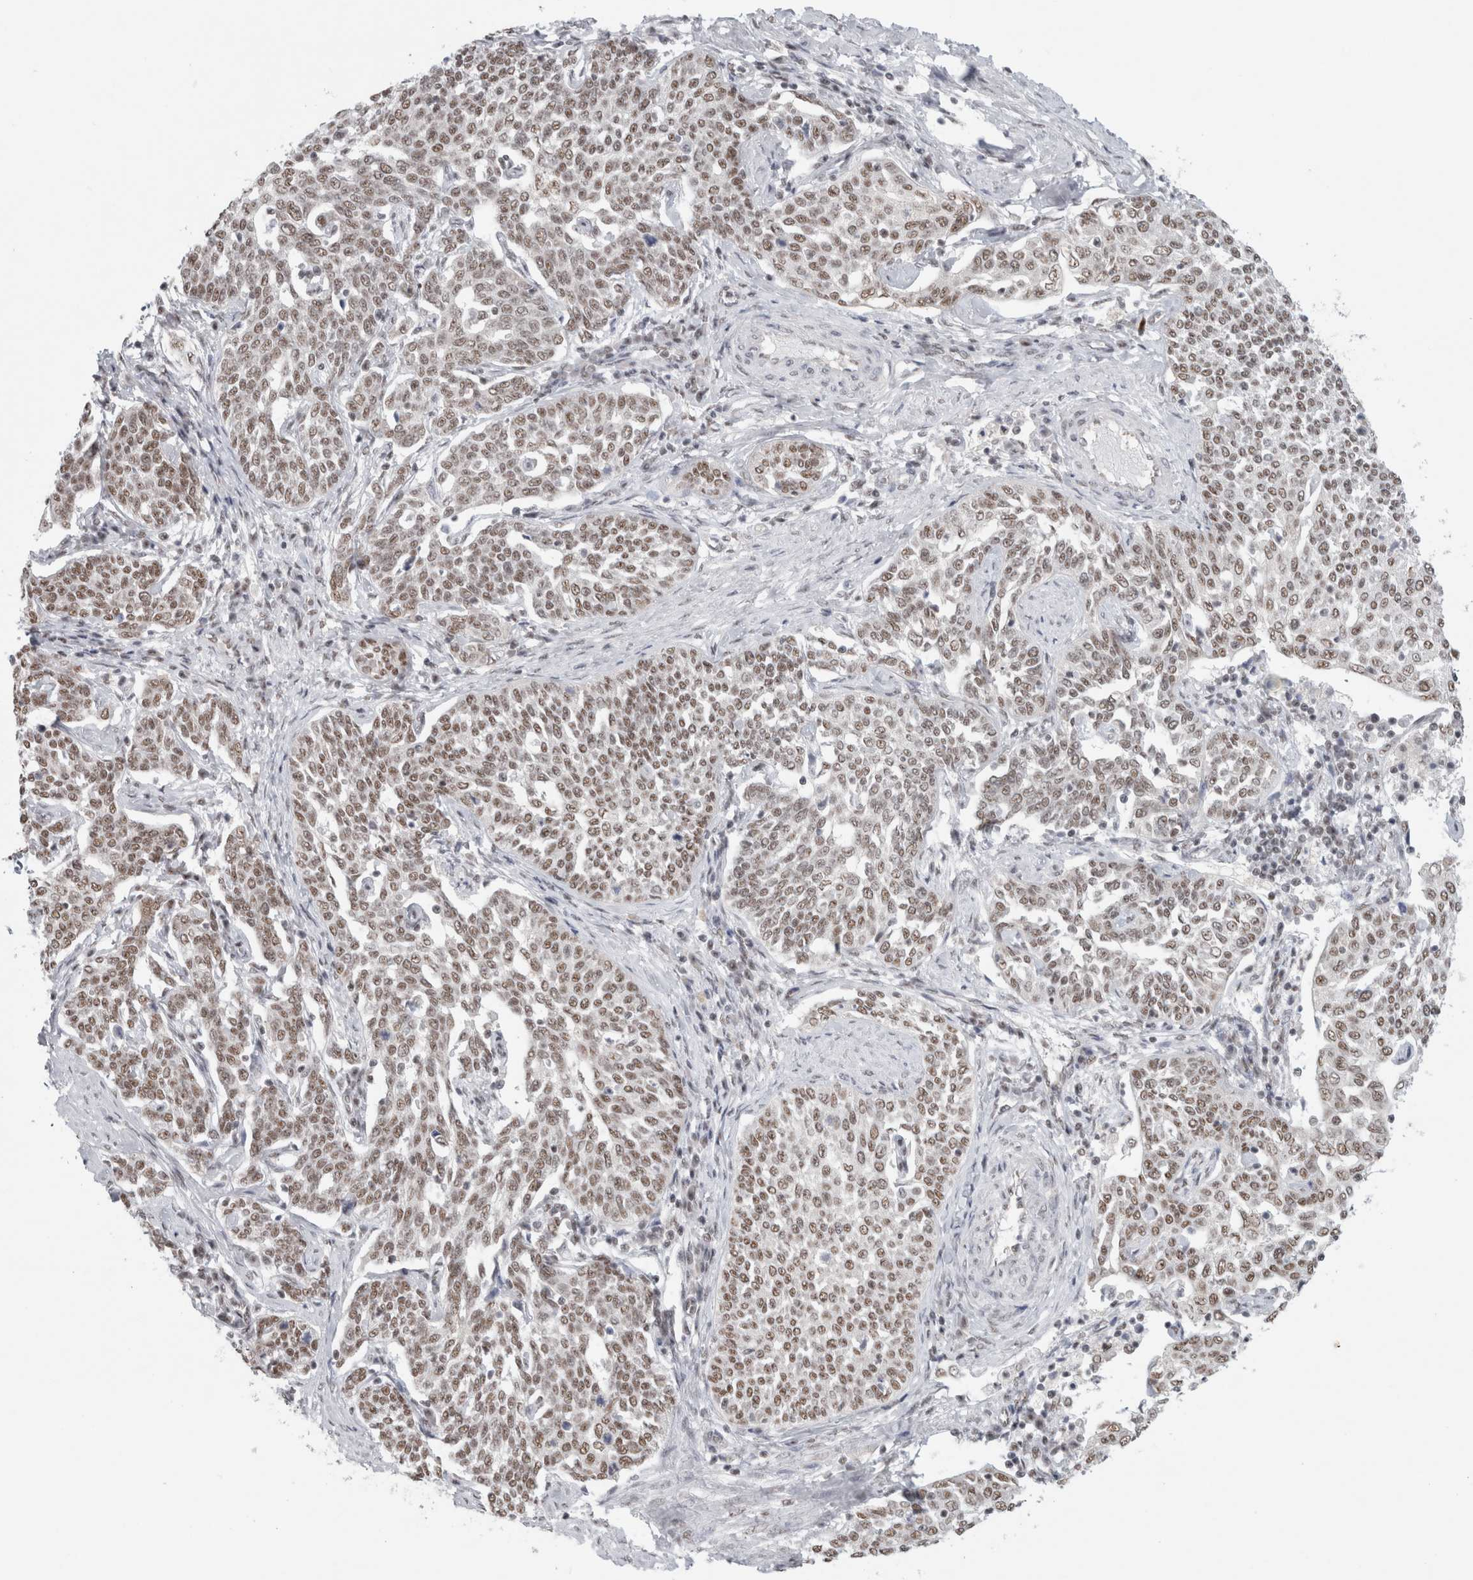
{"staining": {"intensity": "moderate", "quantity": ">75%", "location": "nuclear"}, "tissue": "cervical cancer", "cell_type": "Tumor cells", "image_type": "cancer", "snomed": [{"axis": "morphology", "description": "Squamous cell carcinoma, NOS"}, {"axis": "topography", "description": "Cervix"}], "caption": "An immunohistochemistry (IHC) micrograph of tumor tissue is shown. Protein staining in brown labels moderate nuclear positivity in squamous cell carcinoma (cervical) within tumor cells. (Brightfield microscopy of DAB IHC at high magnification).", "gene": "TRMT12", "patient": {"sex": "female", "age": 34}}